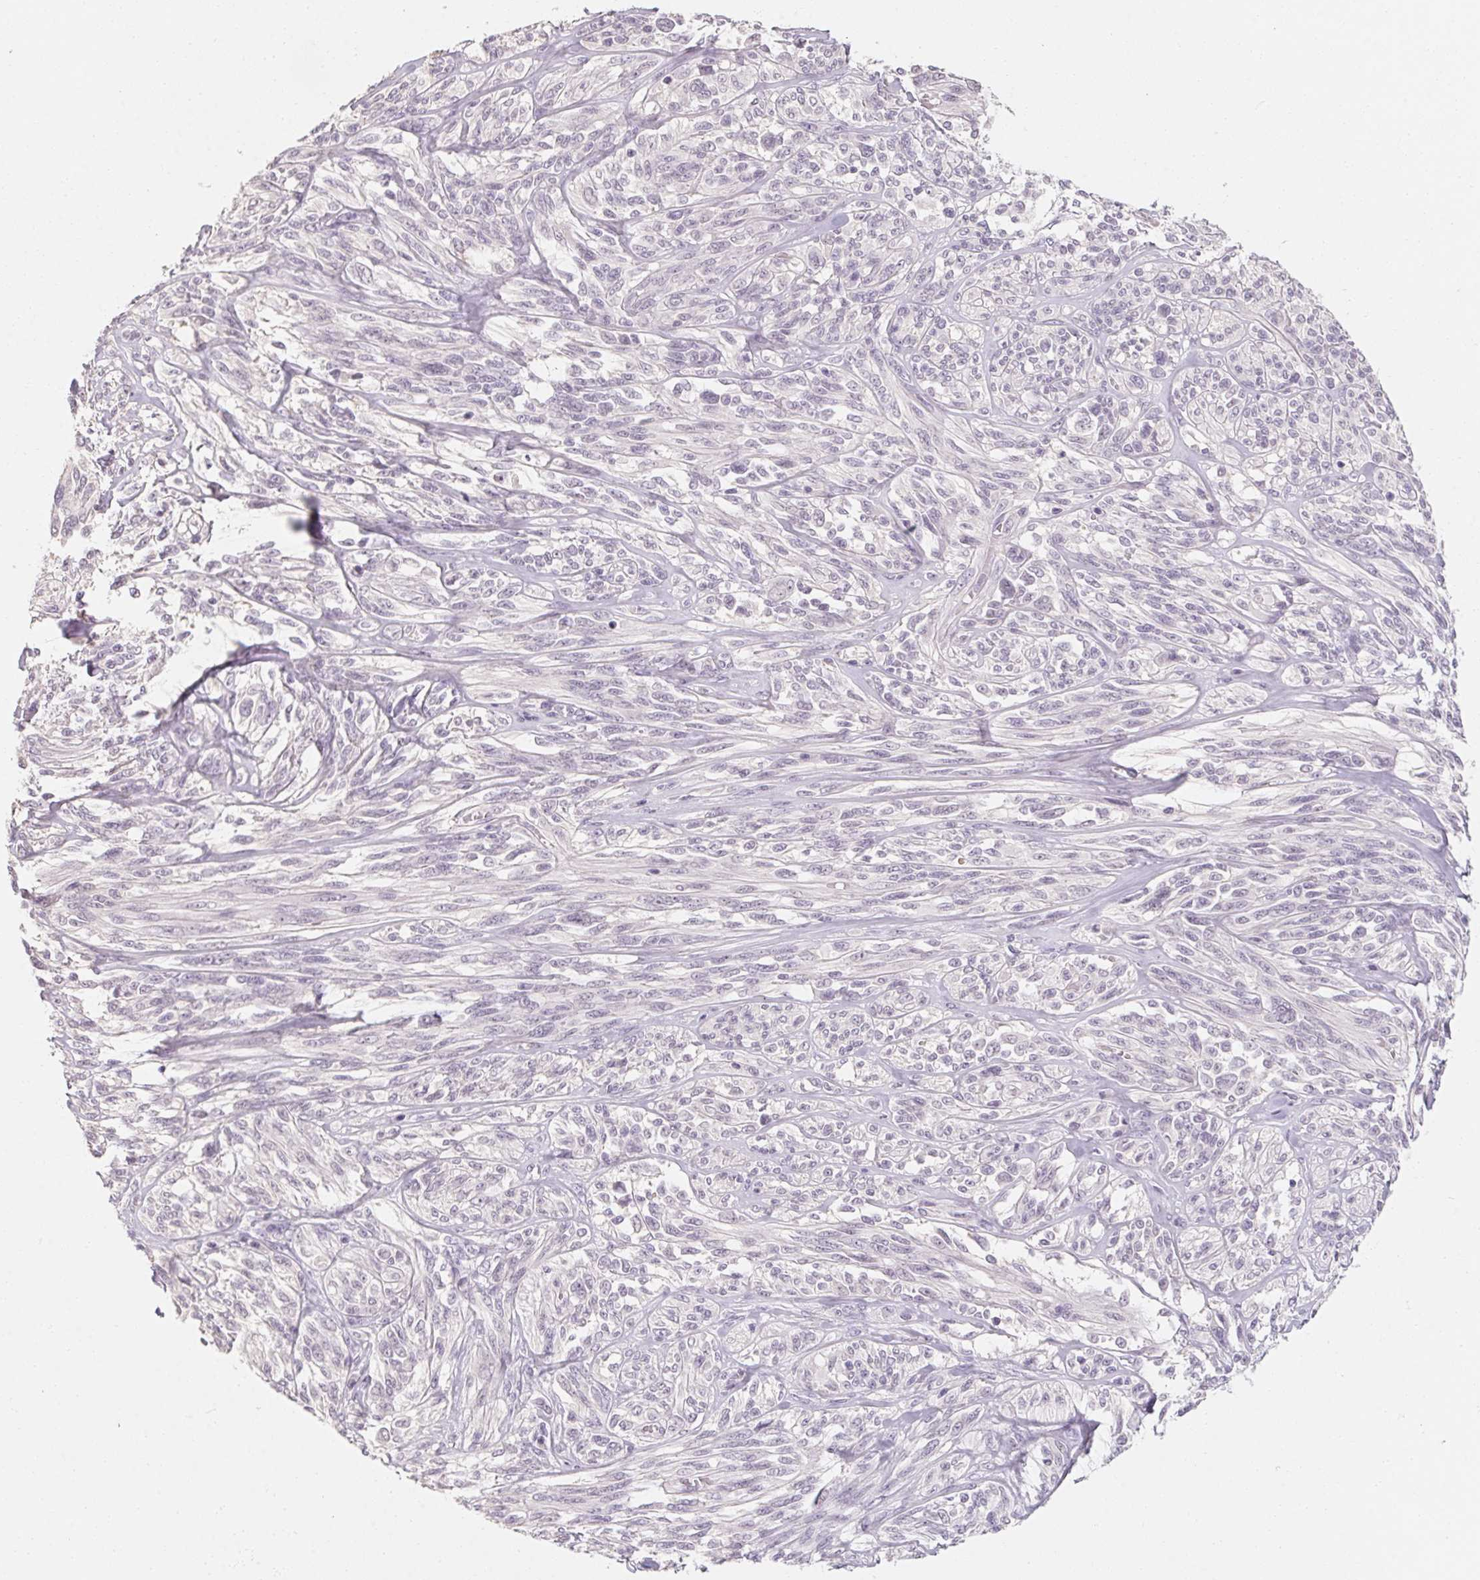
{"staining": {"intensity": "negative", "quantity": "none", "location": "none"}, "tissue": "melanoma", "cell_type": "Tumor cells", "image_type": "cancer", "snomed": [{"axis": "morphology", "description": "Malignant melanoma, NOS"}, {"axis": "topography", "description": "Skin"}], "caption": "Protein analysis of melanoma exhibits no significant positivity in tumor cells. (DAB (3,3'-diaminobenzidine) immunohistochemistry (IHC), high magnification).", "gene": "CAPZA3", "patient": {"sex": "female", "age": 91}}